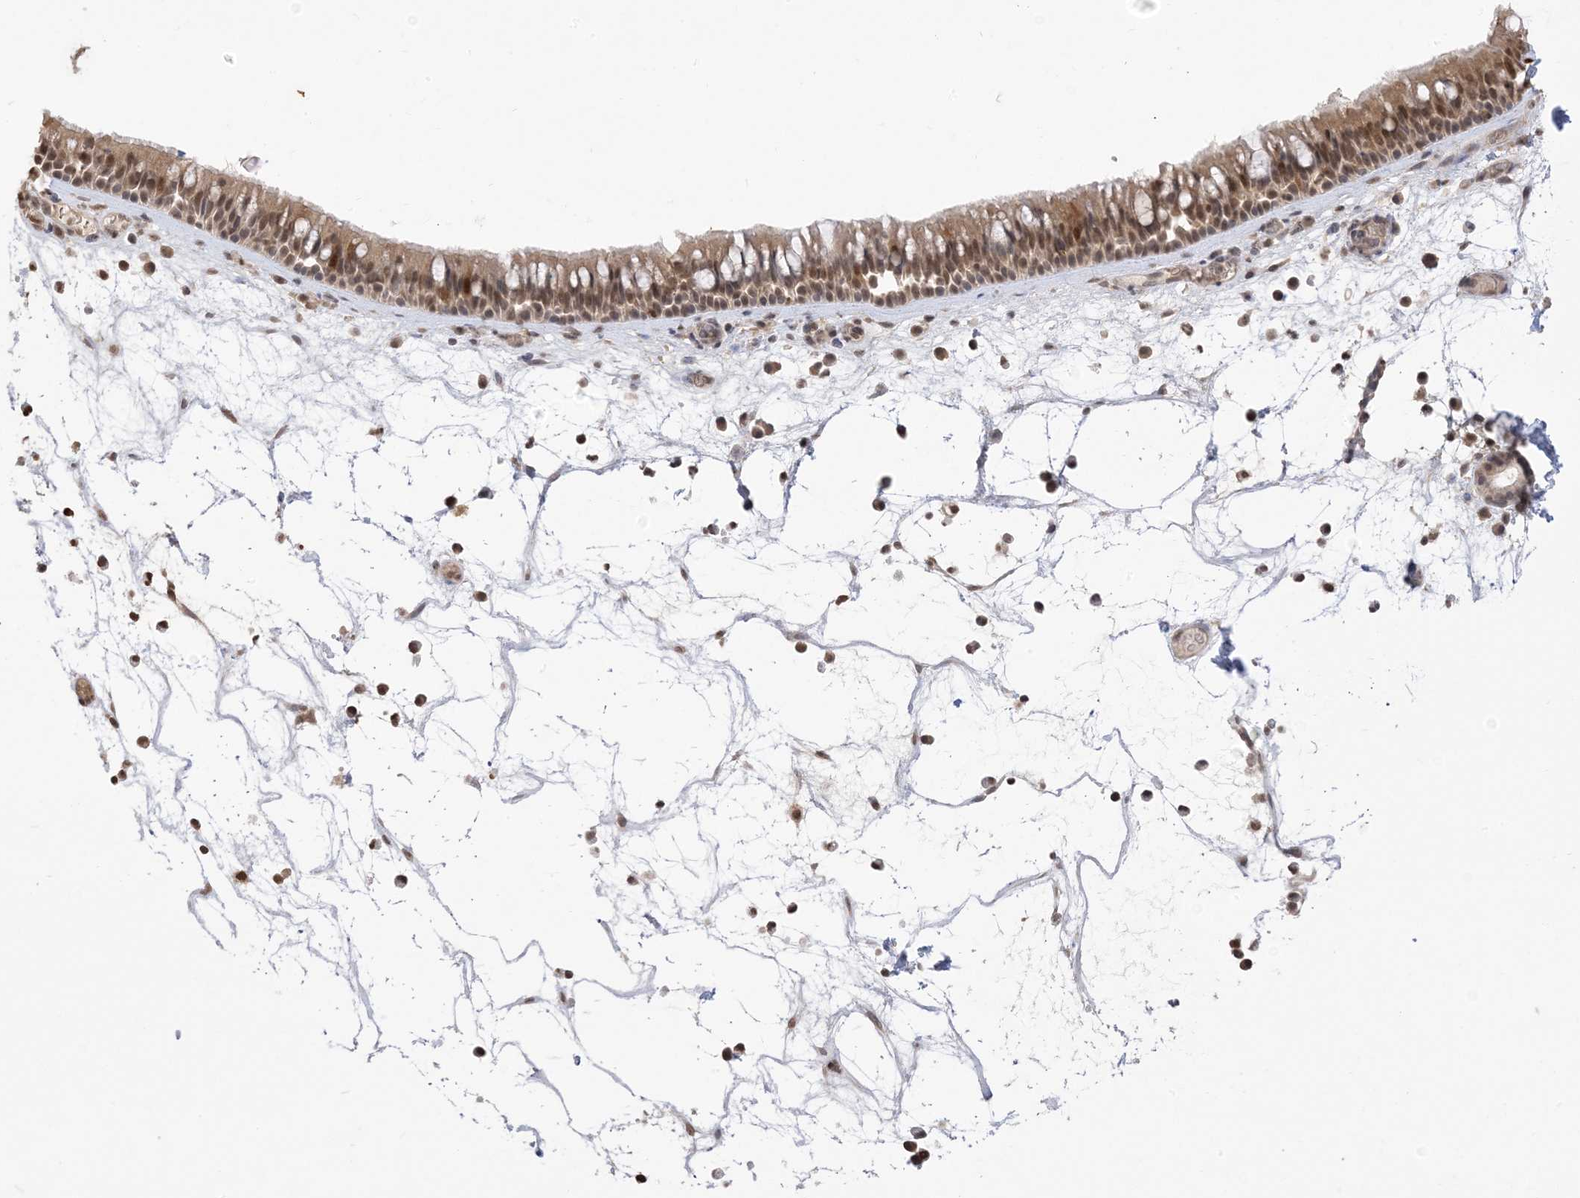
{"staining": {"intensity": "moderate", "quantity": ">75%", "location": "nuclear"}, "tissue": "nasopharynx", "cell_type": "Respiratory epithelial cells", "image_type": "normal", "snomed": [{"axis": "morphology", "description": "Normal tissue, NOS"}, {"axis": "morphology", "description": "Inflammation, NOS"}, {"axis": "morphology", "description": "Malignant melanoma, Metastatic site"}, {"axis": "topography", "description": "Nasopharynx"}], "caption": "A micrograph of nasopharynx stained for a protein demonstrates moderate nuclear brown staining in respiratory epithelial cells.", "gene": "RANBP9", "patient": {"sex": "male", "age": 70}}